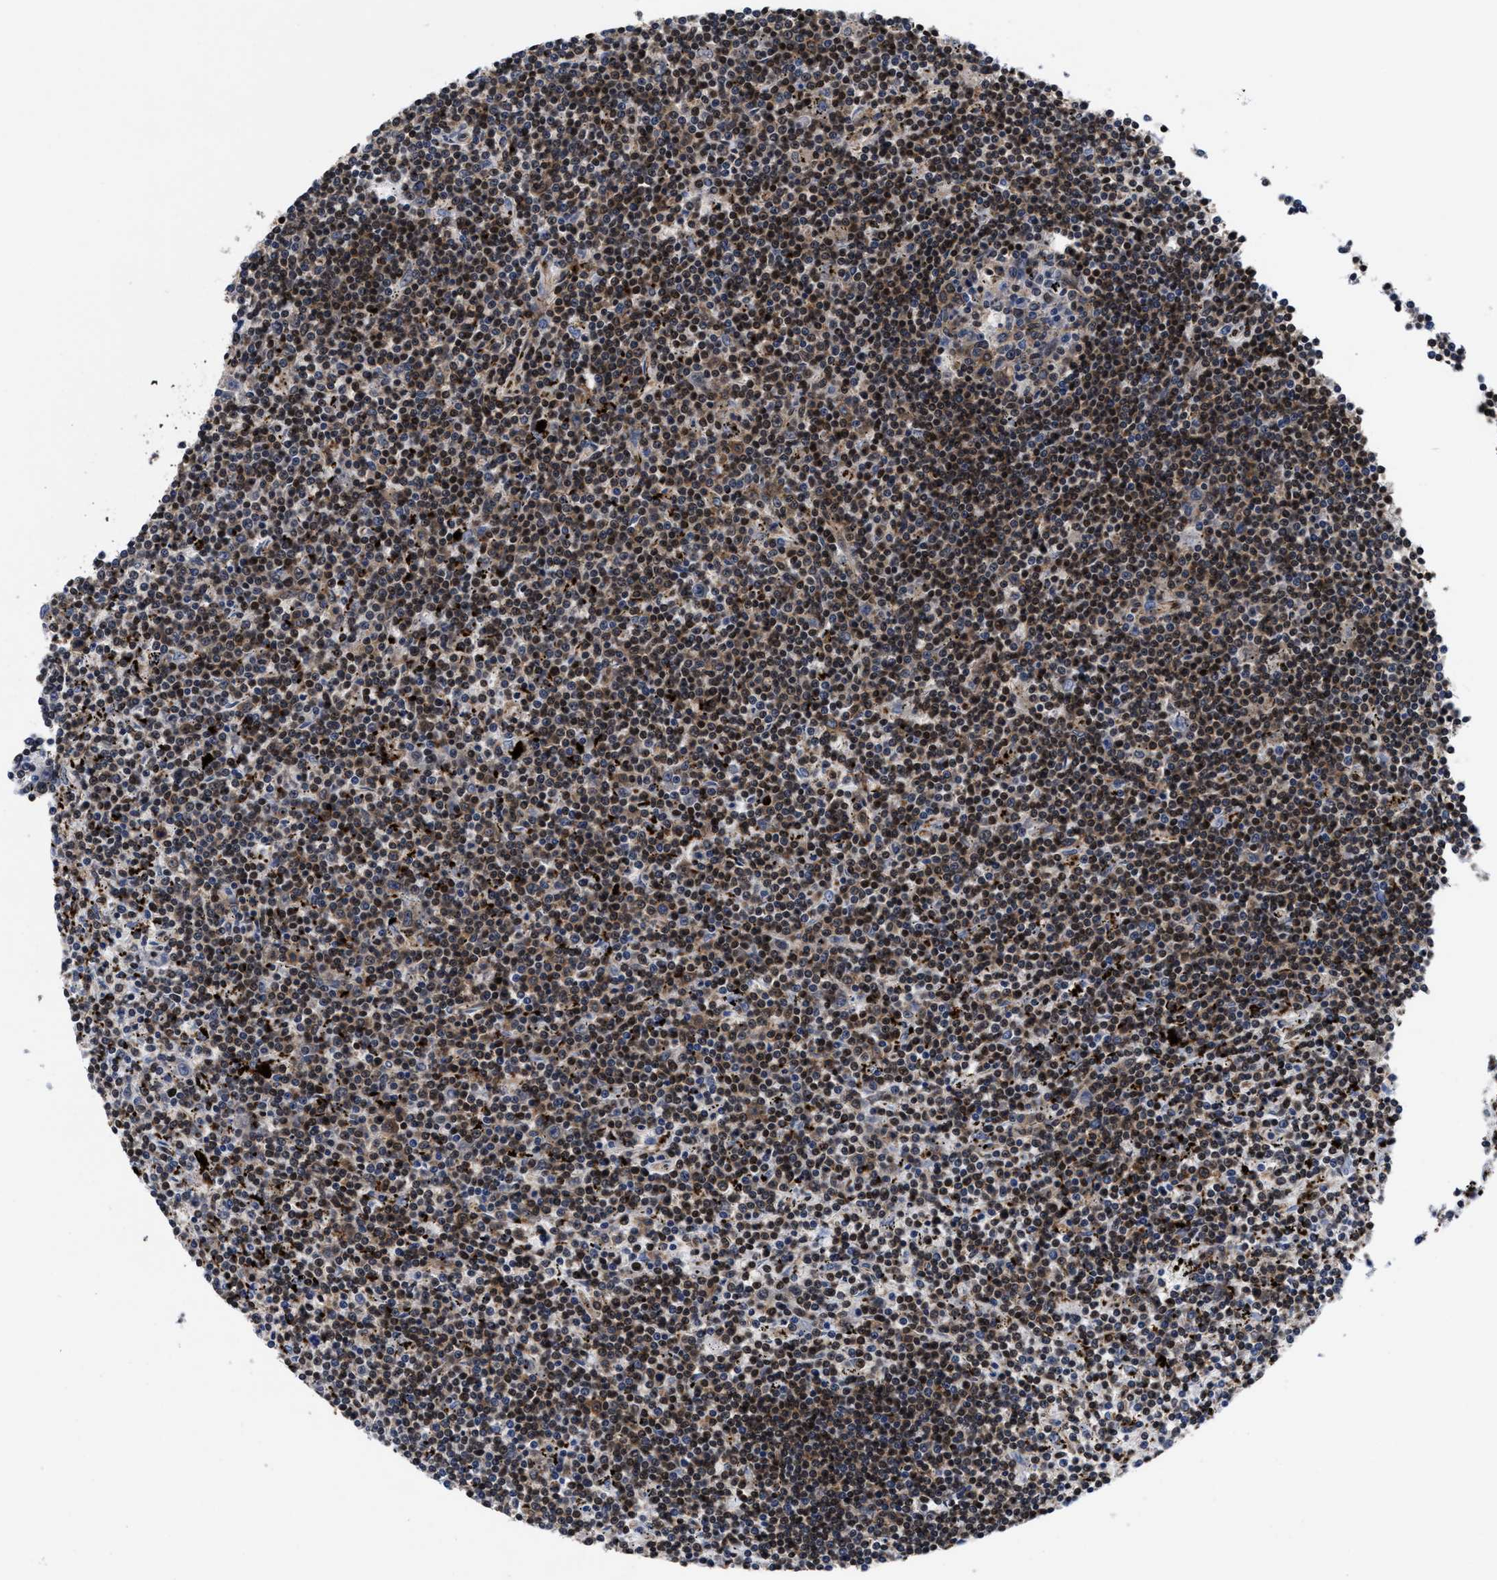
{"staining": {"intensity": "weak", "quantity": "25%-75%", "location": "cytoplasmic/membranous"}, "tissue": "lymphoma", "cell_type": "Tumor cells", "image_type": "cancer", "snomed": [{"axis": "morphology", "description": "Malignant lymphoma, non-Hodgkin's type, Low grade"}, {"axis": "topography", "description": "Spleen"}], "caption": "The immunohistochemical stain labels weak cytoplasmic/membranous expression in tumor cells of lymphoma tissue.", "gene": "ACLY", "patient": {"sex": "male", "age": 76}}